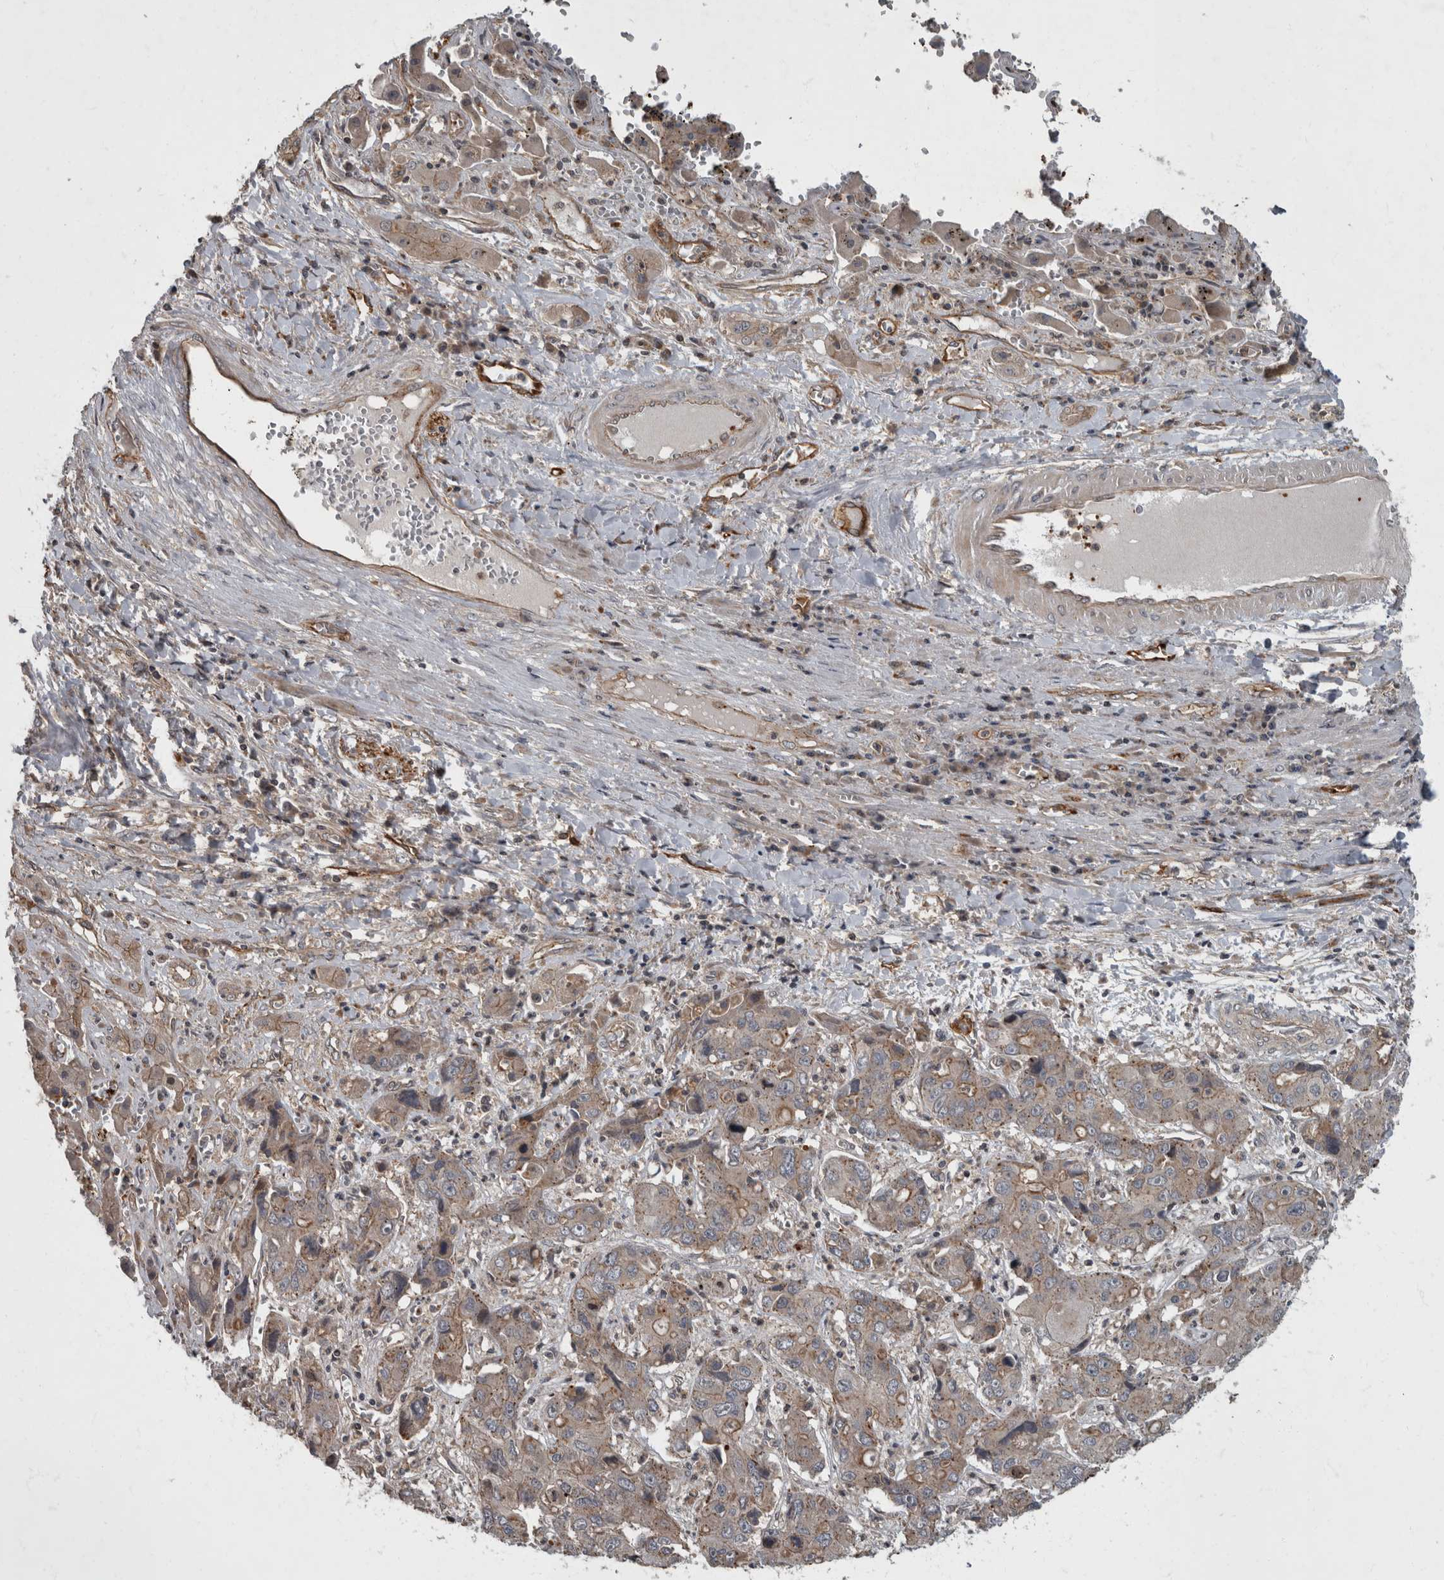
{"staining": {"intensity": "weak", "quantity": "<25%", "location": "cytoplasmic/membranous"}, "tissue": "liver cancer", "cell_type": "Tumor cells", "image_type": "cancer", "snomed": [{"axis": "morphology", "description": "Cholangiocarcinoma"}, {"axis": "topography", "description": "Liver"}], "caption": "Human liver cancer stained for a protein using immunohistochemistry (IHC) displays no positivity in tumor cells.", "gene": "VEGFD", "patient": {"sex": "male", "age": 67}}